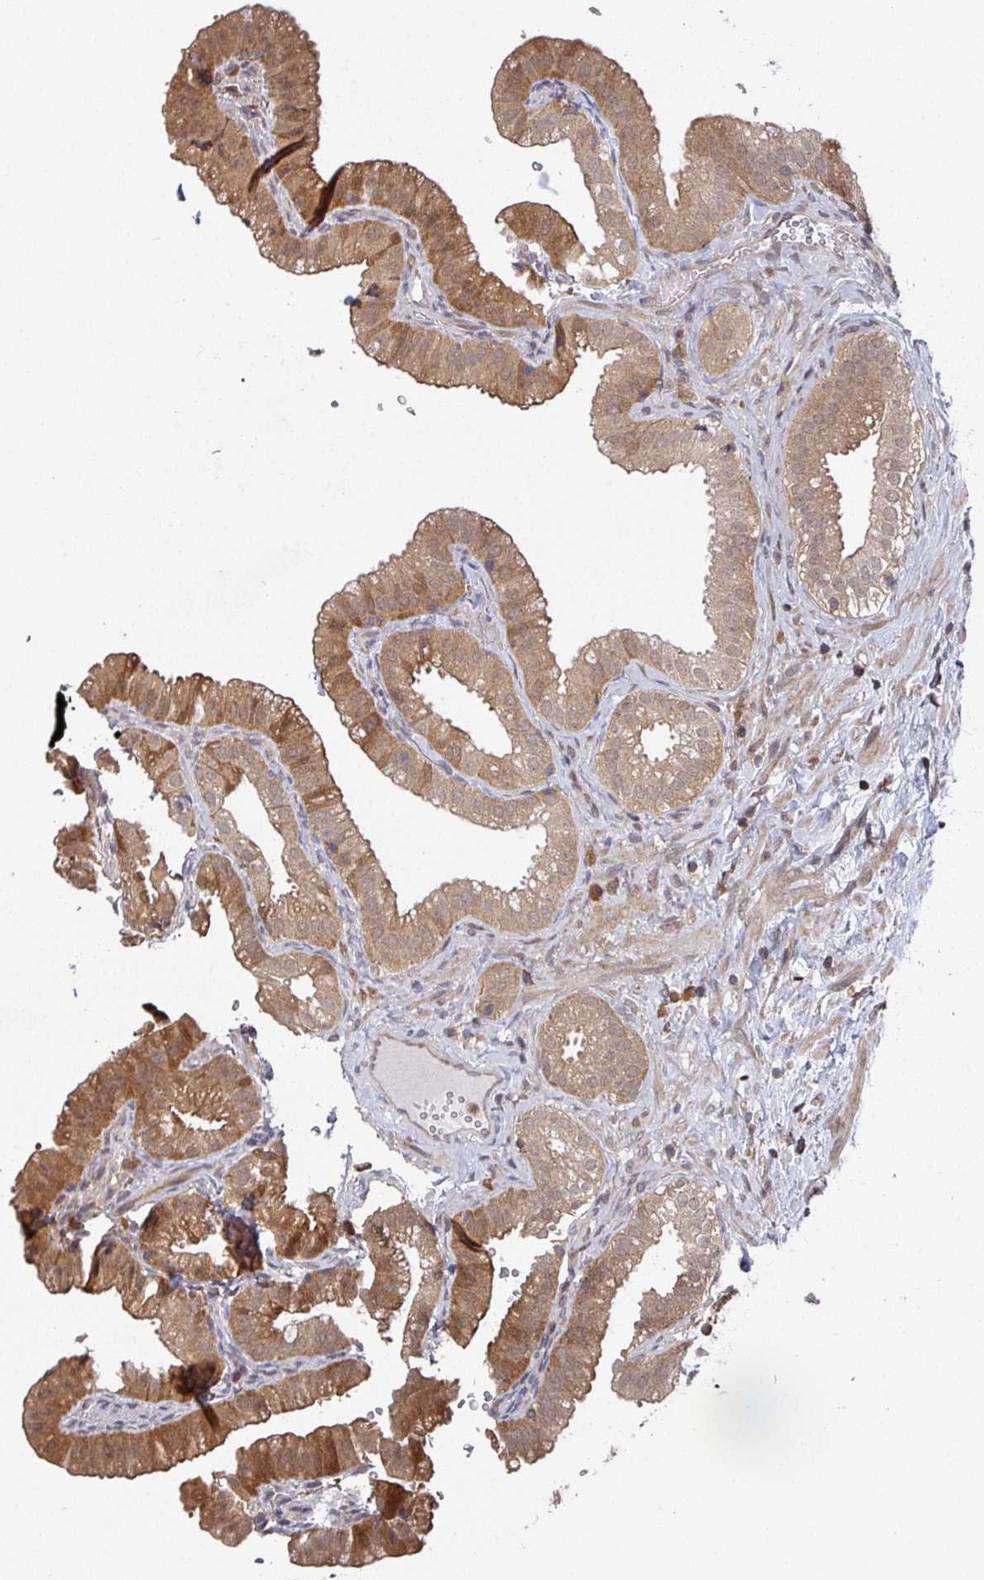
{"staining": {"intensity": "moderate", "quantity": "25%-75%", "location": "cytoplasmic/membranous,nuclear"}, "tissue": "gallbladder", "cell_type": "Glandular cells", "image_type": "normal", "snomed": [{"axis": "morphology", "description": "Normal tissue, NOS"}, {"axis": "topography", "description": "Gallbladder"}], "caption": "Moderate cytoplasmic/membranous,nuclear positivity for a protein is present in approximately 25%-75% of glandular cells of benign gallbladder using immunohistochemistry (IHC).", "gene": "GOLGA7B", "patient": {"sex": "female", "age": 61}}